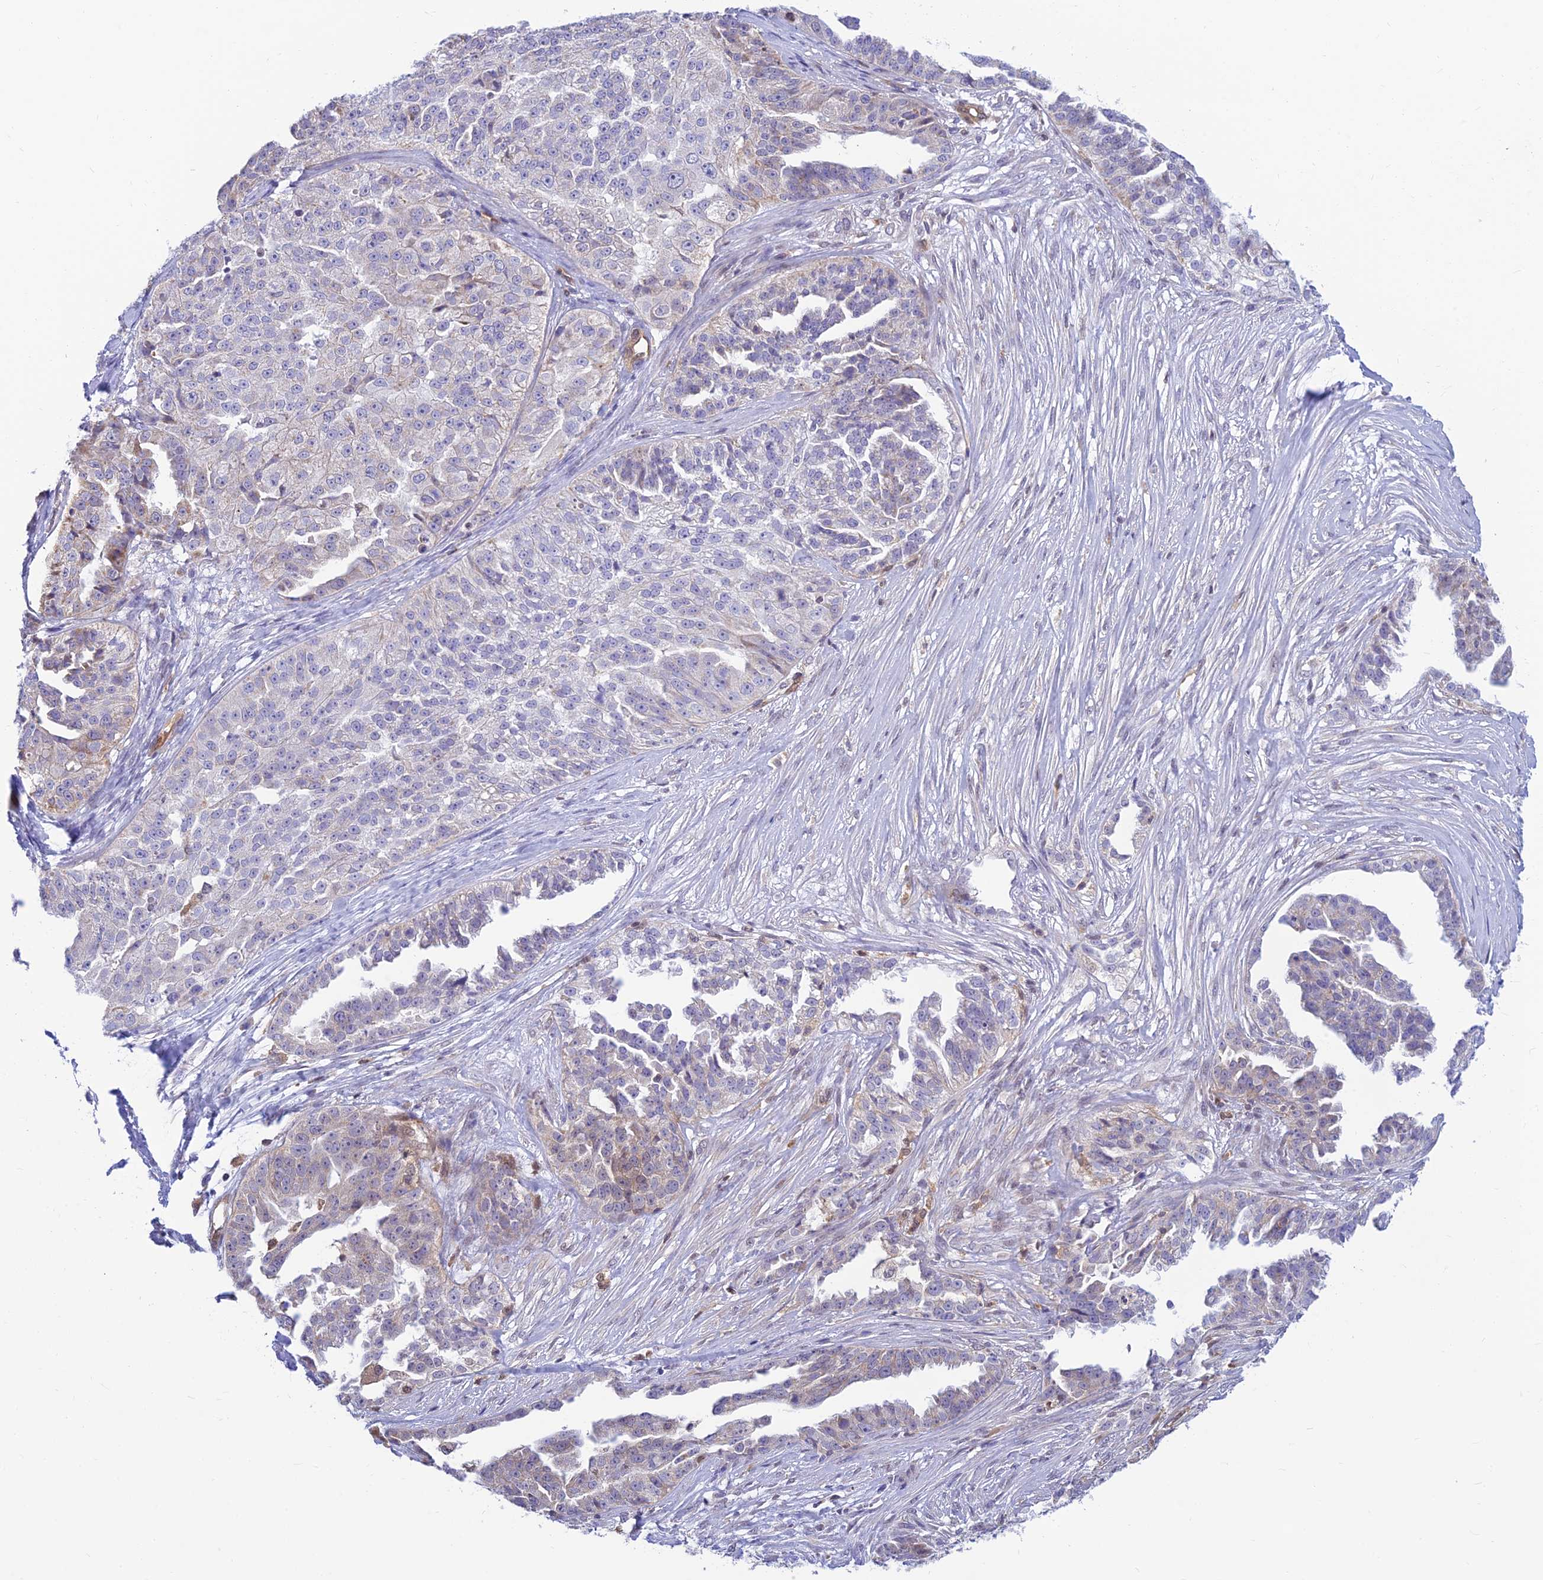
{"staining": {"intensity": "weak", "quantity": "<25%", "location": "cytoplasmic/membranous"}, "tissue": "ovarian cancer", "cell_type": "Tumor cells", "image_type": "cancer", "snomed": [{"axis": "morphology", "description": "Cystadenocarcinoma, serous, NOS"}, {"axis": "topography", "description": "Ovary"}], "caption": "High power microscopy micrograph of an immunohistochemistry (IHC) image of ovarian cancer (serous cystadenocarcinoma), revealing no significant staining in tumor cells.", "gene": "LYSMD2", "patient": {"sex": "female", "age": 58}}